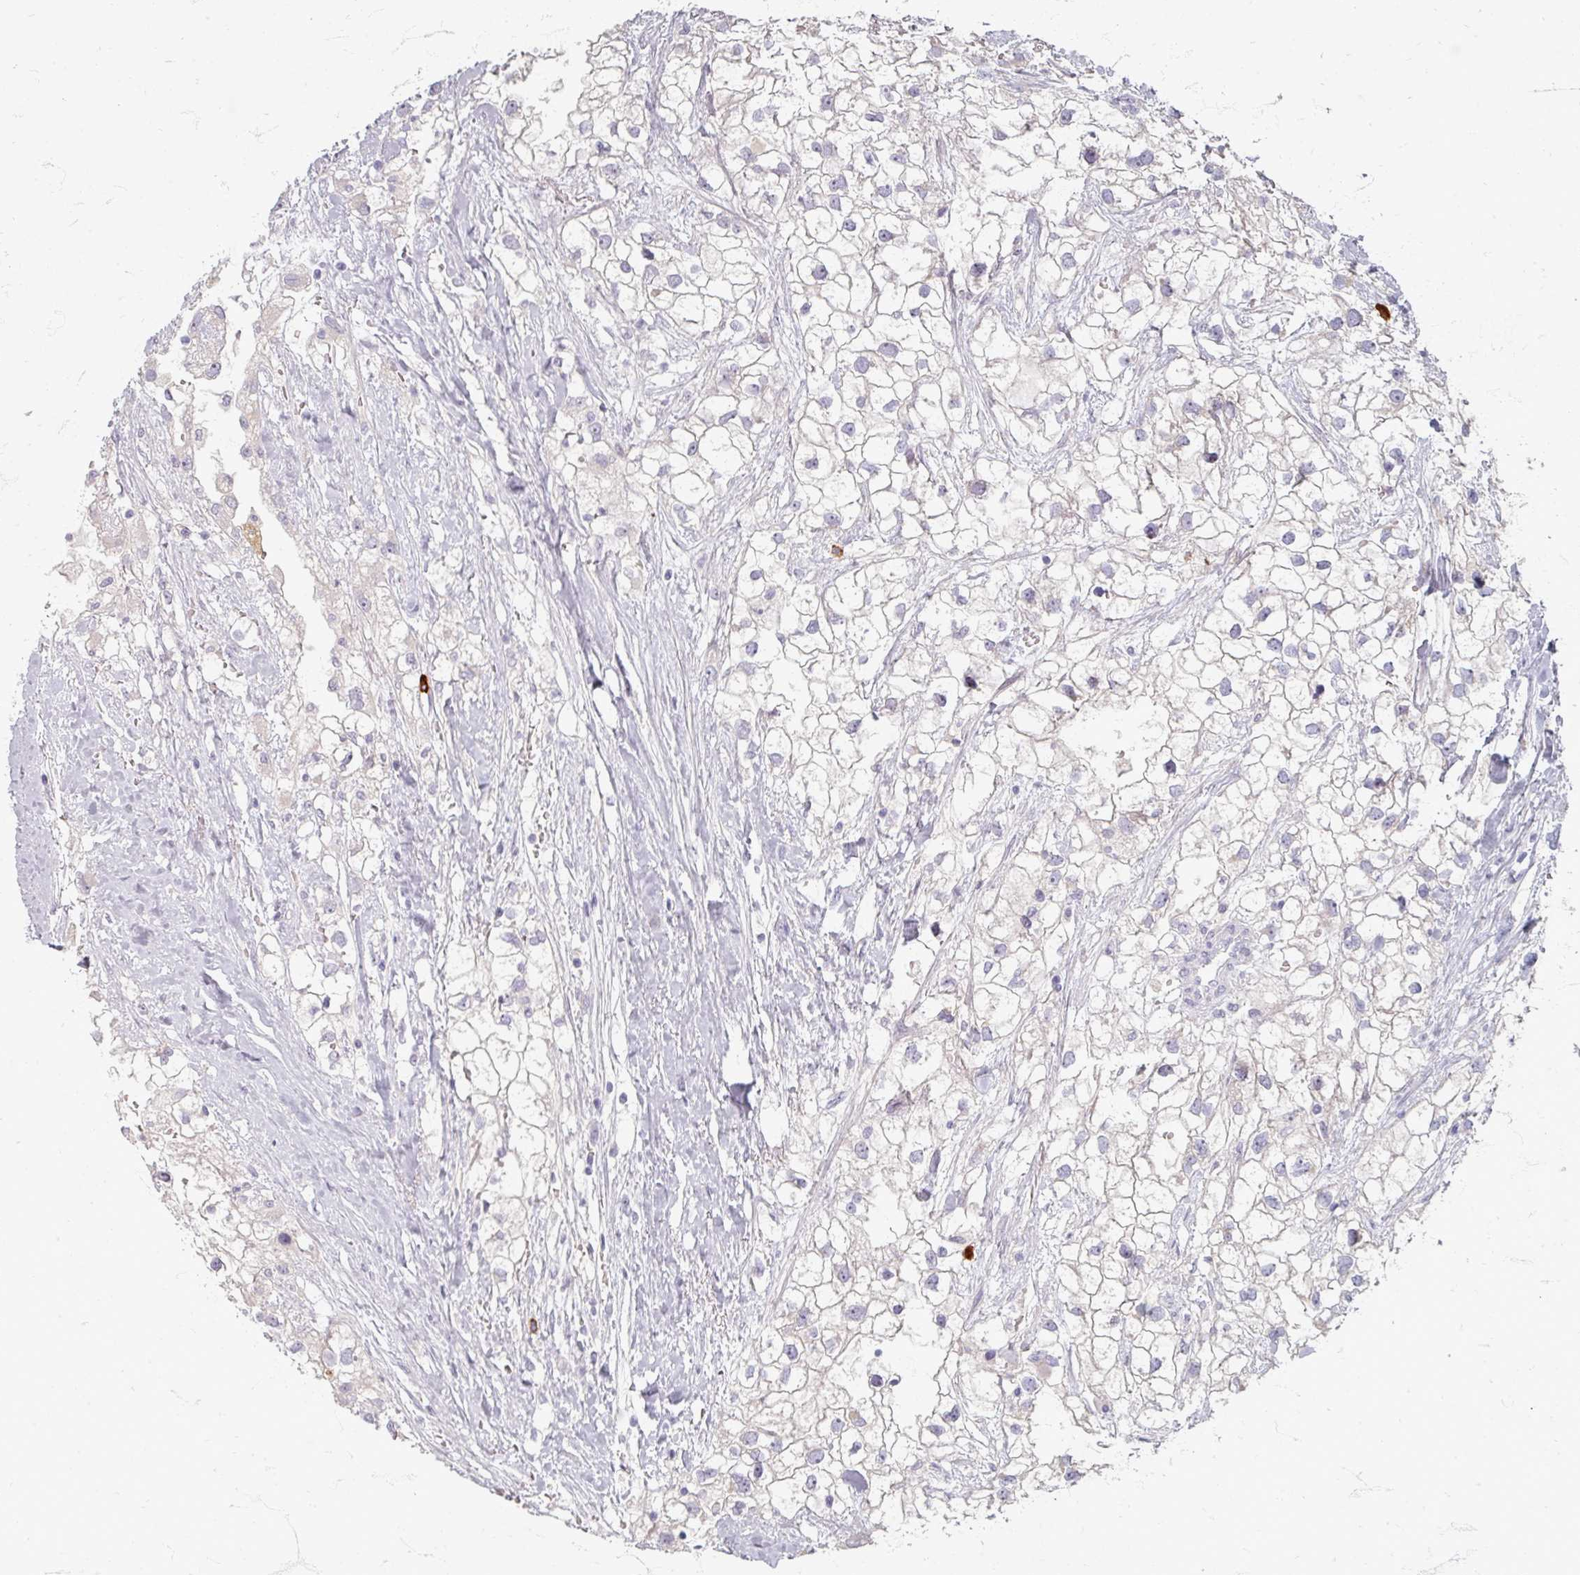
{"staining": {"intensity": "negative", "quantity": "none", "location": "none"}, "tissue": "renal cancer", "cell_type": "Tumor cells", "image_type": "cancer", "snomed": [{"axis": "morphology", "description": "Adenocarcinoma, NOS"}, {"axis": "topography", "description": "Kidney"}], "caption": "This is an immunohistochemistry micrograph of renal cancer (adenocarcinoma). There is no staining in tumor cells.", "gene": "ZNF878", "patient": {"sex": "male", "age": 59}}